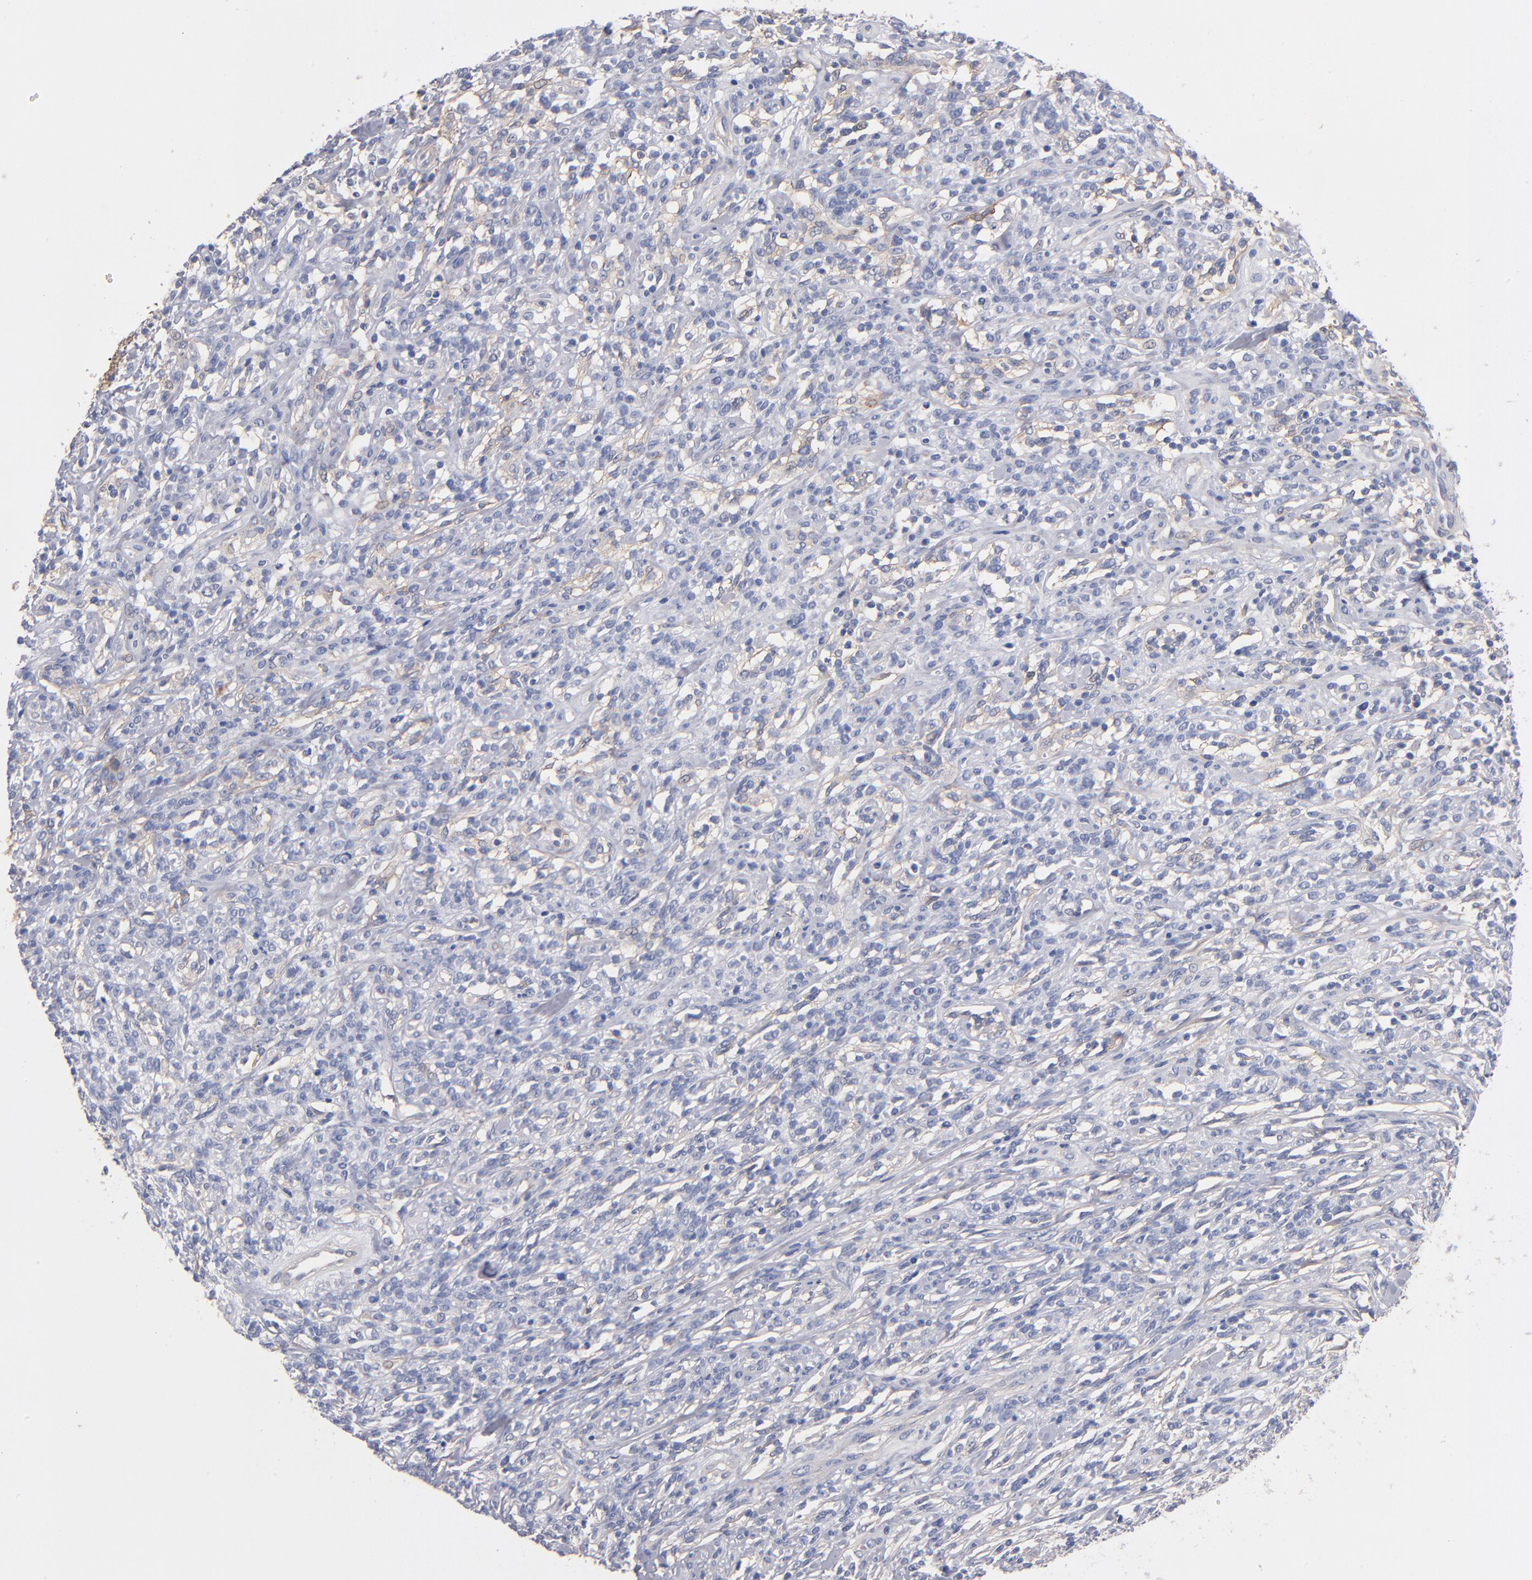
{"staining": {"intensity": "negative", "quantity": "none", "location": "none"}, "tissue": "lymphoma", "cell_type": "Tumor cells", "image_type": "cancer", "snomed": [{"axis": "morphology", "description": "Malignant lymphoma, non-Hodgkin's type, High grade"}, {"axis": "topography", "description": "Lymph node"}], "caption": "High magnification brightfield microscopy of lymphoma stained with DAB (3,3'-diaminobenzidine) (brown) and counterstained with hematoxylin (blue): tumor cells show no significant positivity.", "gene": "PLSCR4", "patient": {"sex": "female", "age": 73}}